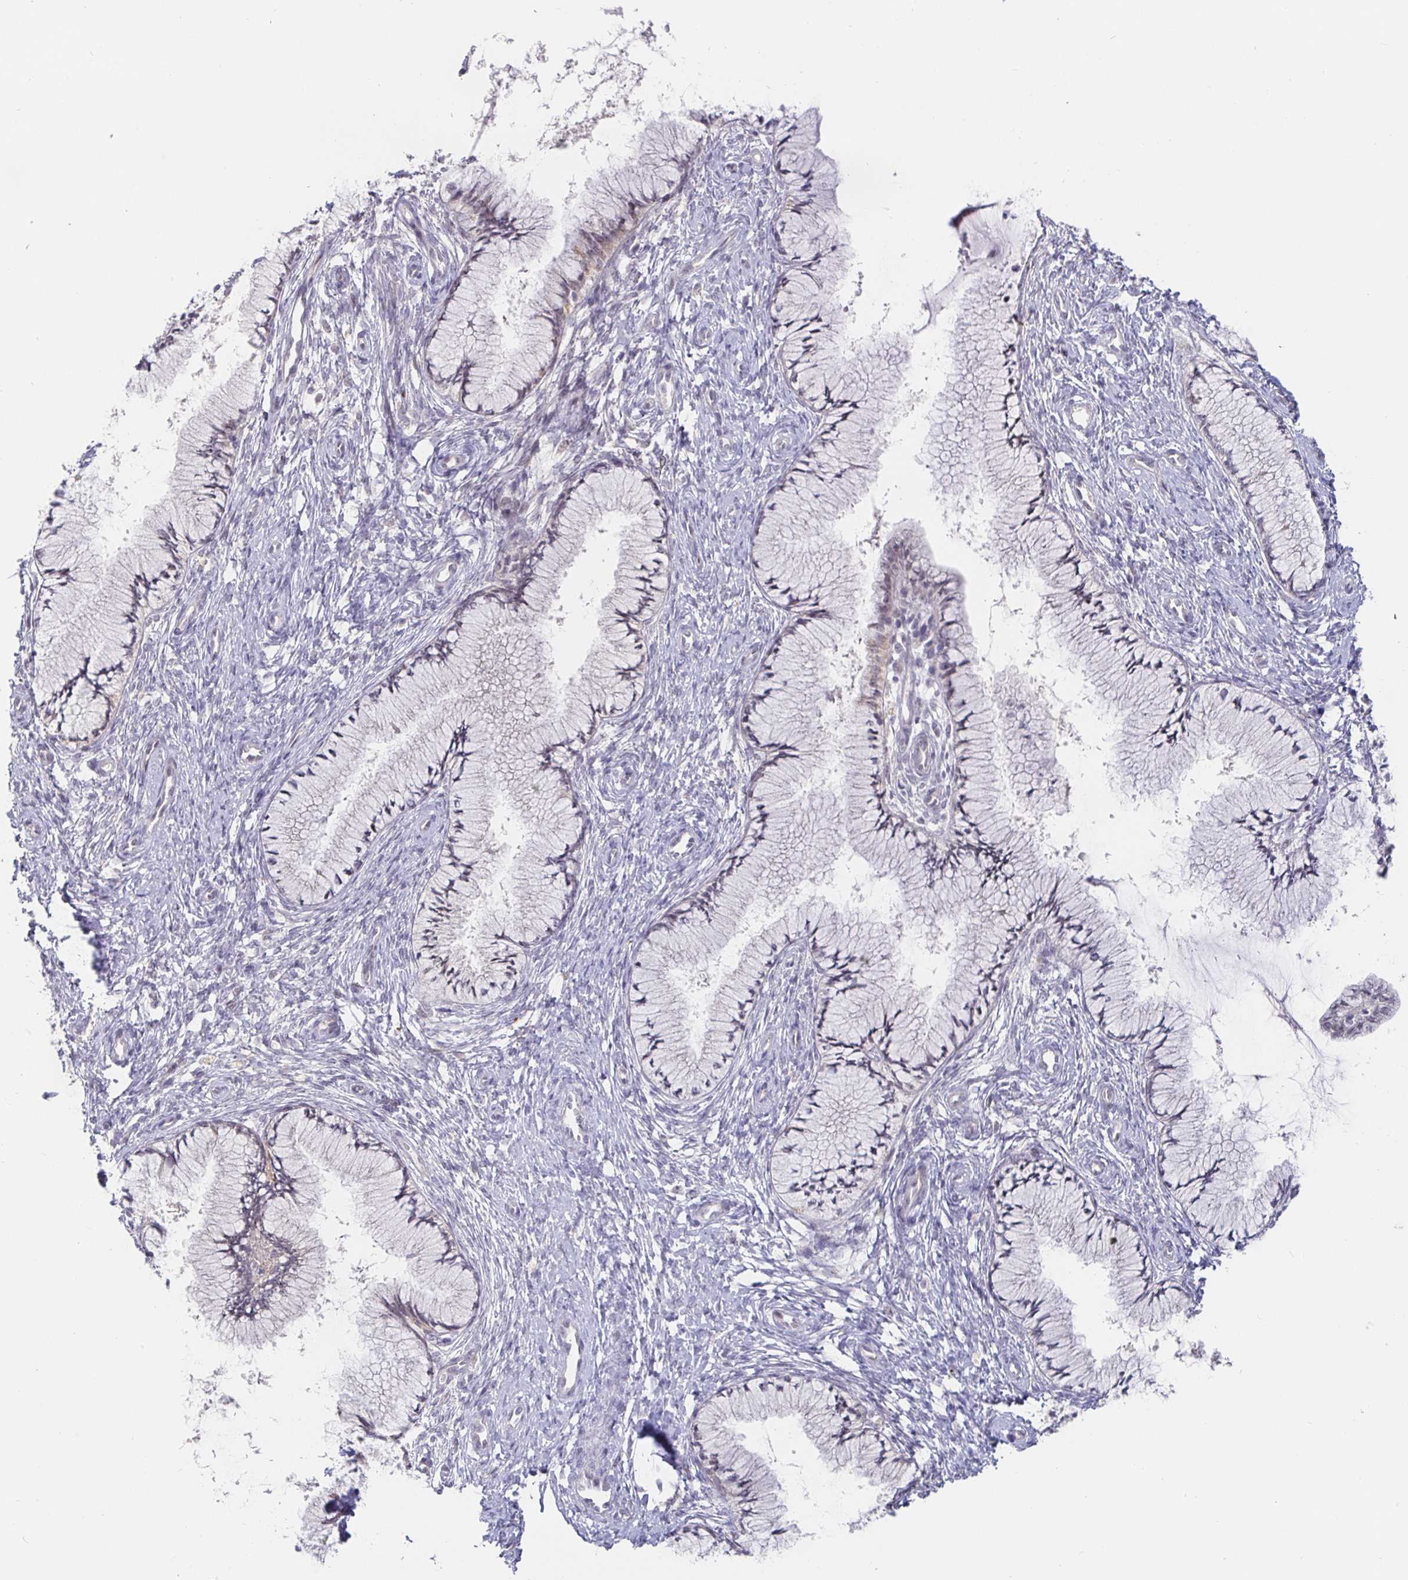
{"staining": {"intensity": "weak", "quantity": "25%-75%", "location": "cytoplasmic/membranous"}, "tissue": "cervix", "cell_type": "Glandular cells", "image_type": "normal", "snomed": [{"axis": "morphology", "description": "Normal tissue, NOS"}, {"axis": "topography", "description": "Cervix"}], "caption": "A brown stain highlights weak cytoplasmic/membranous staining of a protein in glandular cells of benign human cervix. (DAB (3,3'-diaminobenzidine) IHC with brightfield microscopy, high magnification).", "gene": "CIT", "patient": {"sex": "female", "age": 37}}